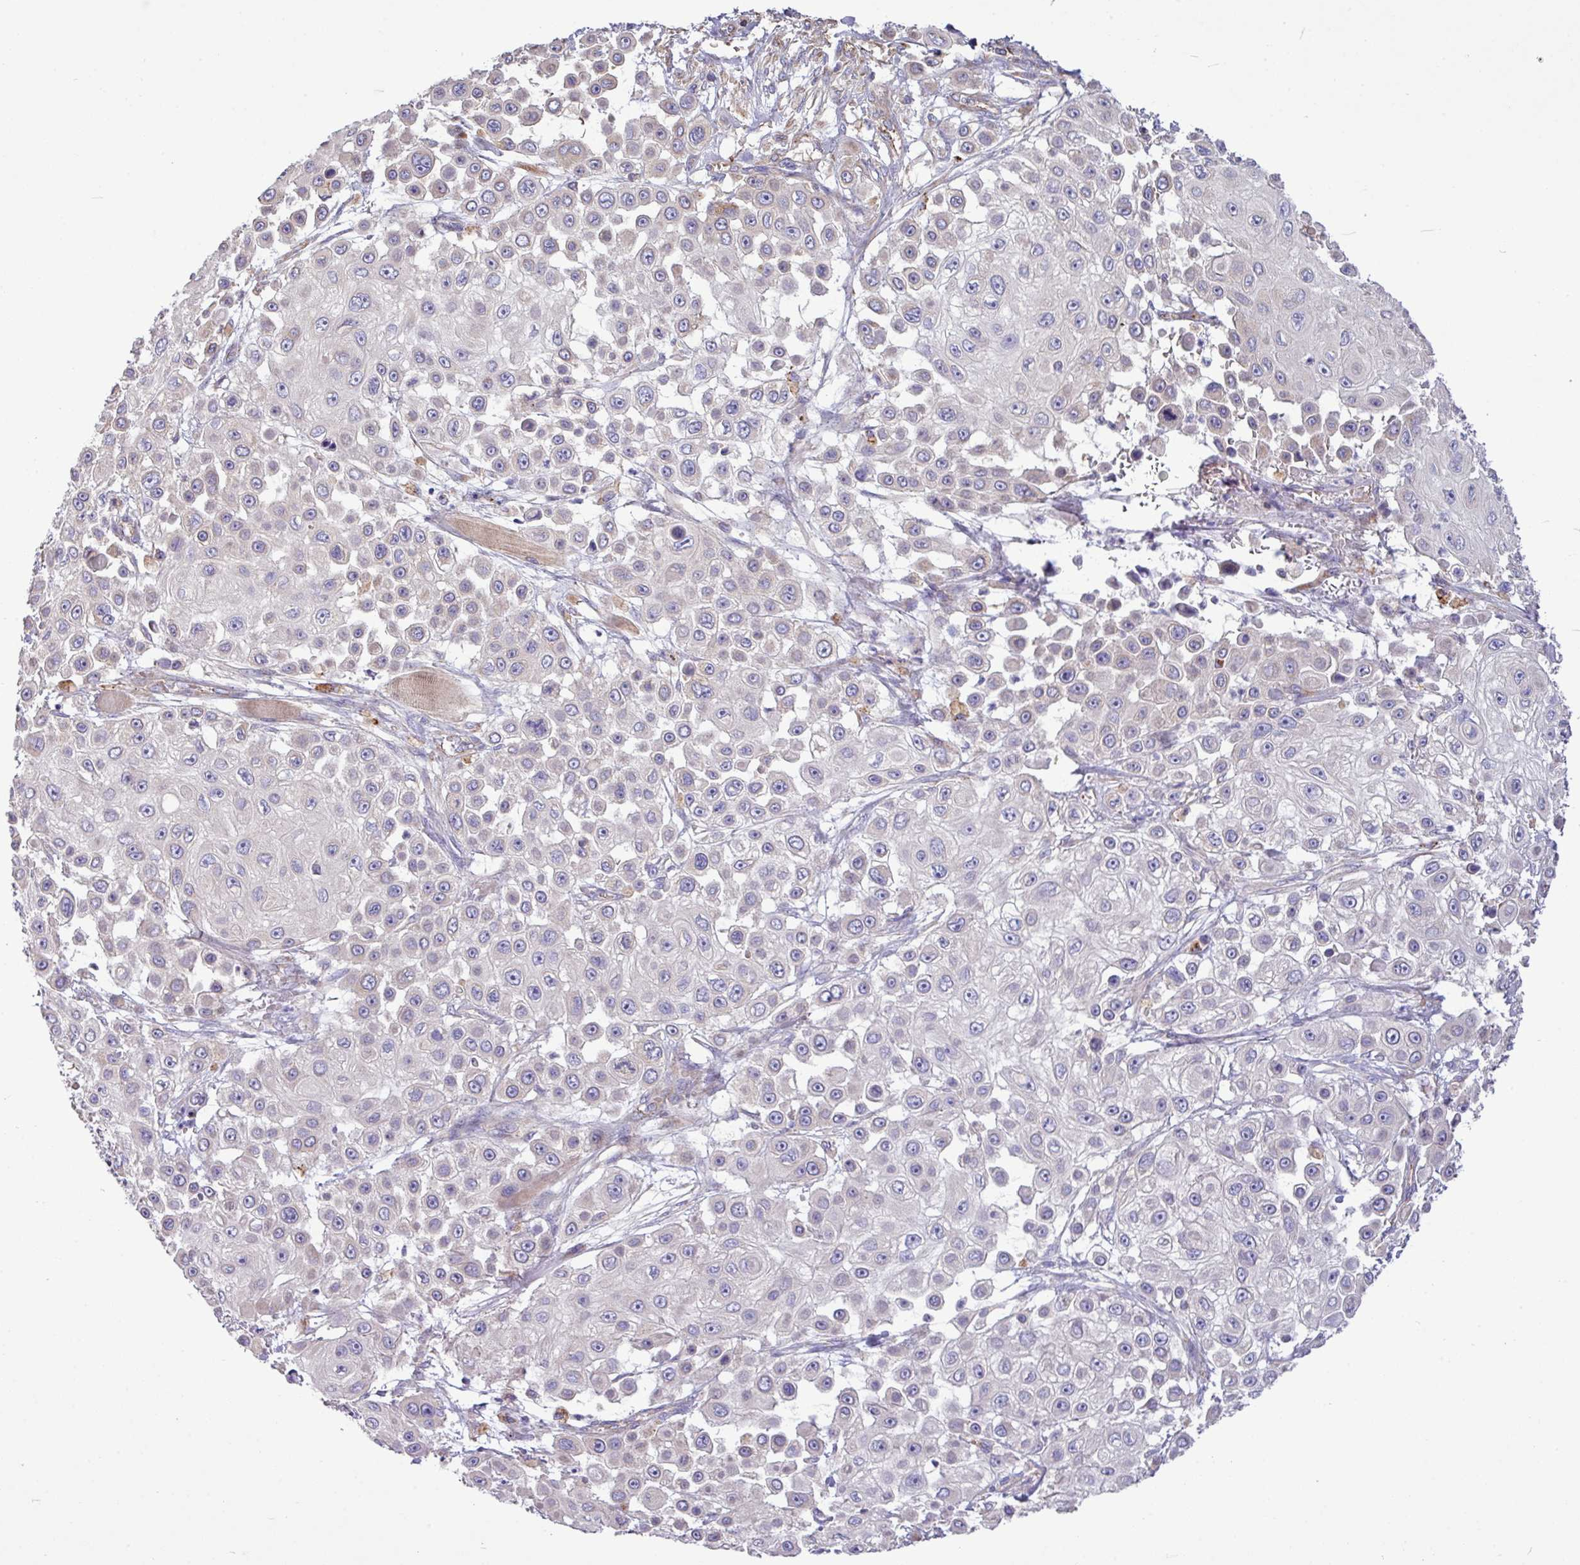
{"staining": {"intensity": "negative", "quantity": "none", "location": "none"}, "tissue": "skin cancer", "cell_type": "Tumor cells", "image_type": "cancer", "snomed": [{"axis": "morphology", "description": "Squamous cell carcinoma, NOS"}, {"axis": "topography", "description": "Skin"}], "caption": "Skin cancer stained for a protein using IHC shows no staining tumor cells.", "gene": "PPM1J", "patient": {"sex": "male", "age": 67}}